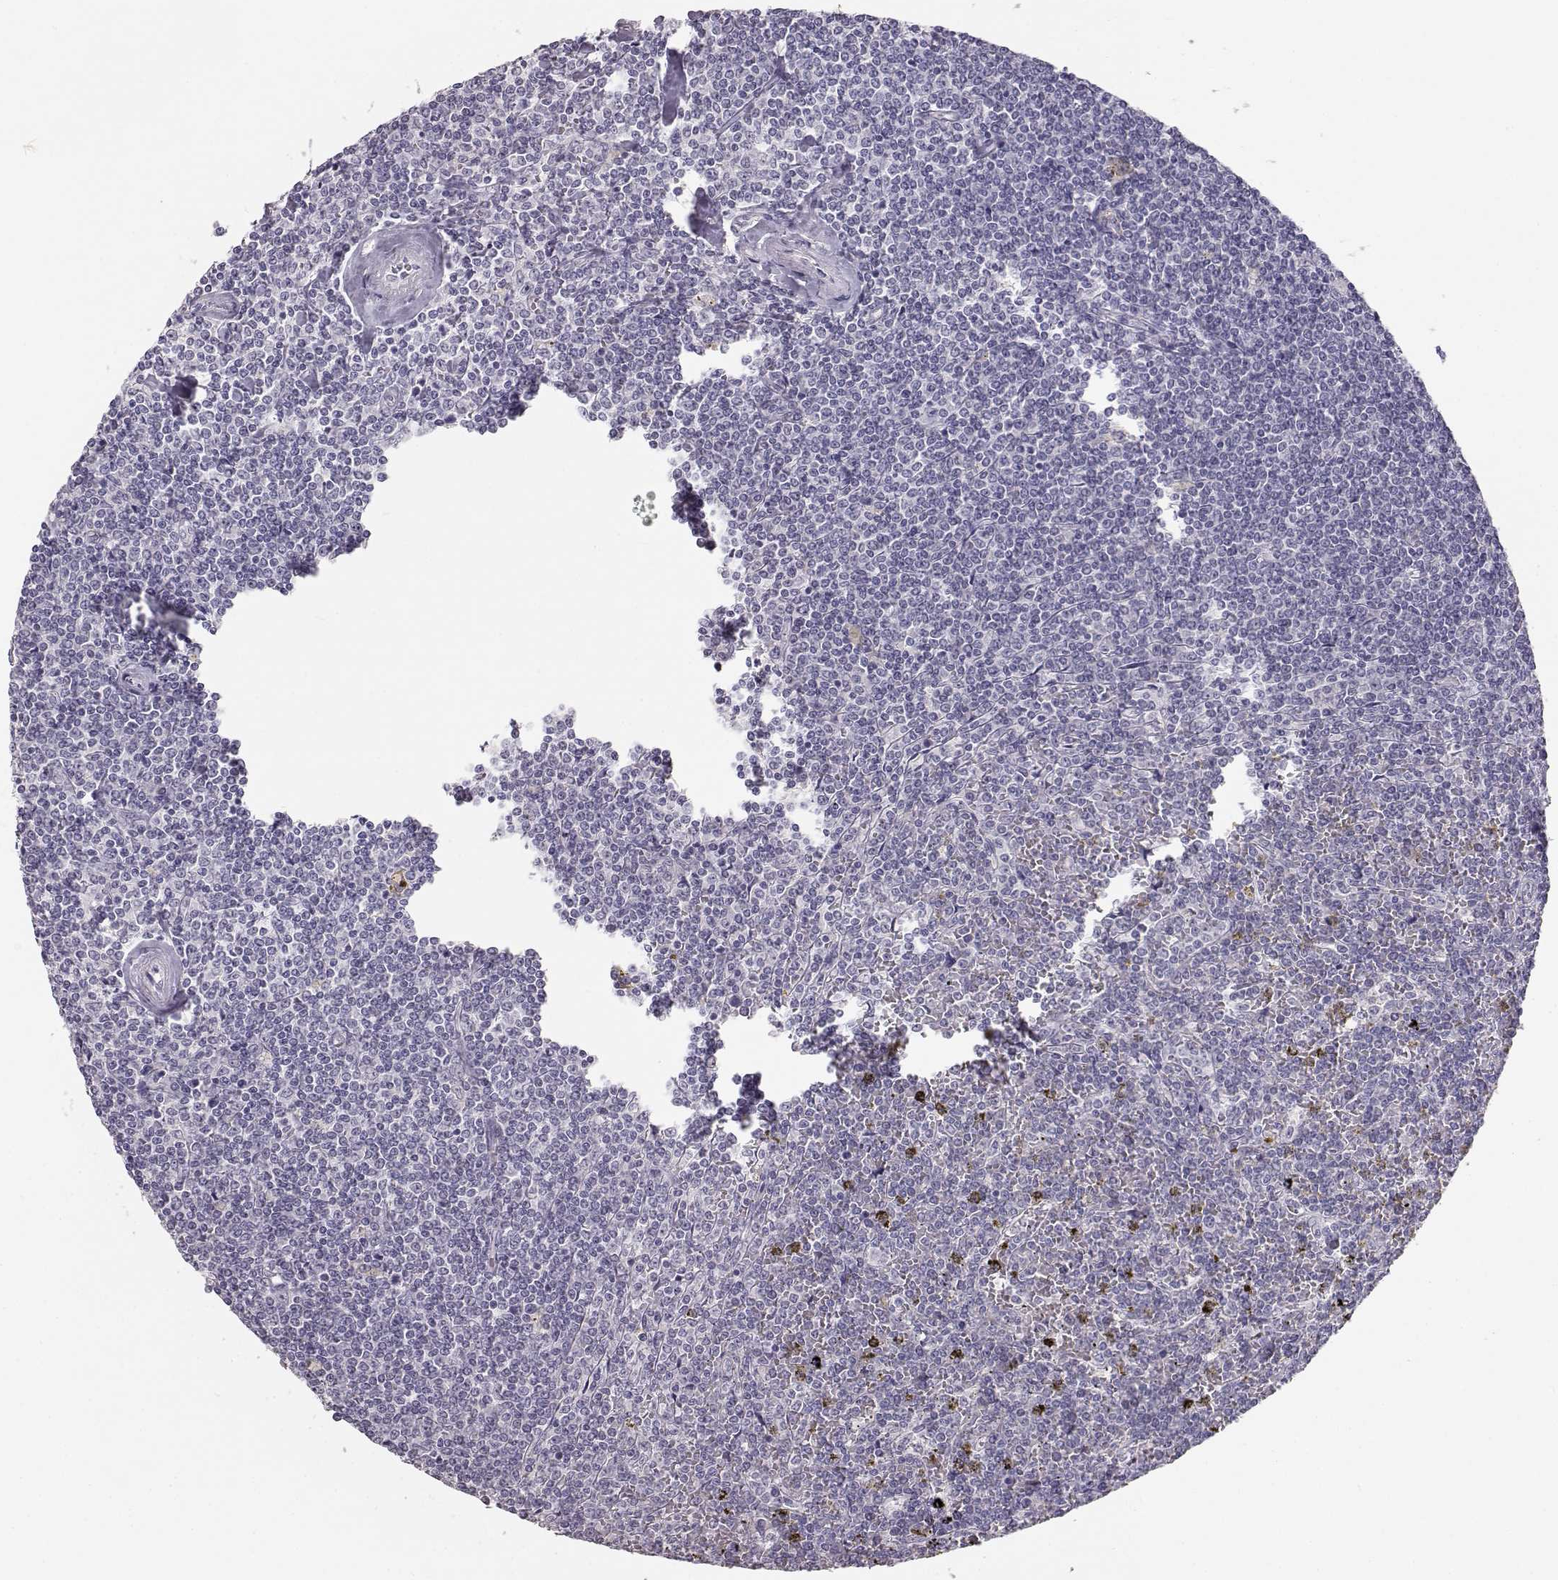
{"staining": {"intensity": "negative", "quantity": "none", "location": "none"}, "tissue": "lymphoma", "cell_type": "Tumor cells", "image_type": "cancer", "snomed": [{"axis": "morphology", "description": "Malignant lymphoma, non-Hodgkin's type, Low grade"}, {"axis": "topography", "description": "Spleen"}], "caption": "Tumor cells show no significant protein positivity in low-grade malignant lymphoma, non-Hodgkin's type. The staining is performed using DAB (3,3'-diaminobenzidine) brown chromogen with nuclei counter-stained in using hematoxylin.", "gene": "TKTL1", "patient": {"sex": "female", "age": 19}}